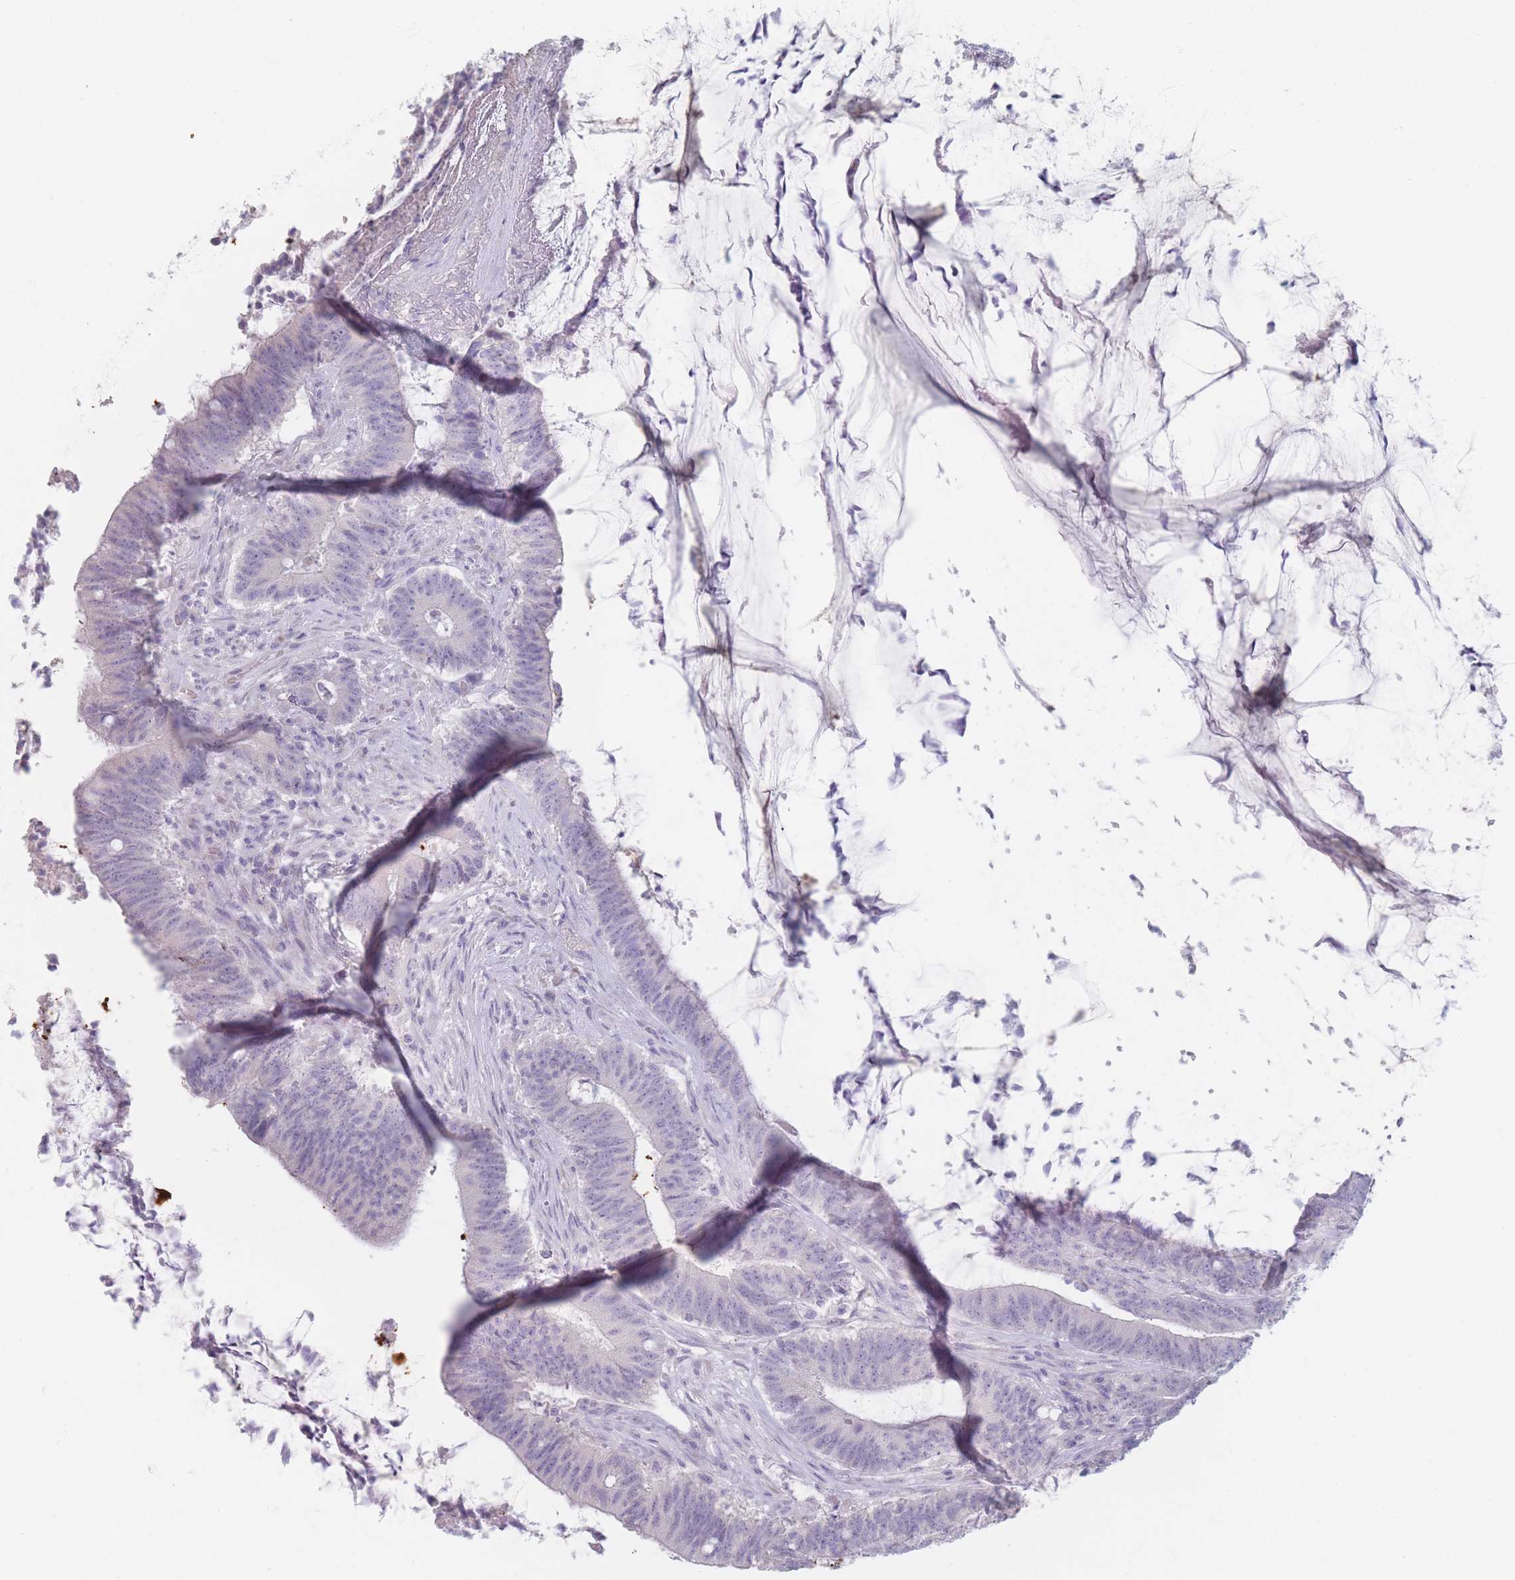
{"staining": {"intensity": "negative", "quantity": "none", "location": "none"}, "tissue": "colorectal cancer", "cell_type": "Tumor cells", "image_type": "cancer", "snomed": [{"axis": "morphology", "description": "Adenocarcinoma, NOS"}, {"axis": "topography", "description": "Colon"}], "caption": "This photomicrograph is of adenocarcinoma (colorectal) stained with immunohistochemistry (IHC) to label a protein in brown with the nuclei are counter-stained blue. There is no staining in tumor cells.", "gene": "PIGM", "patient": {"sex": "female", "age": 43}}